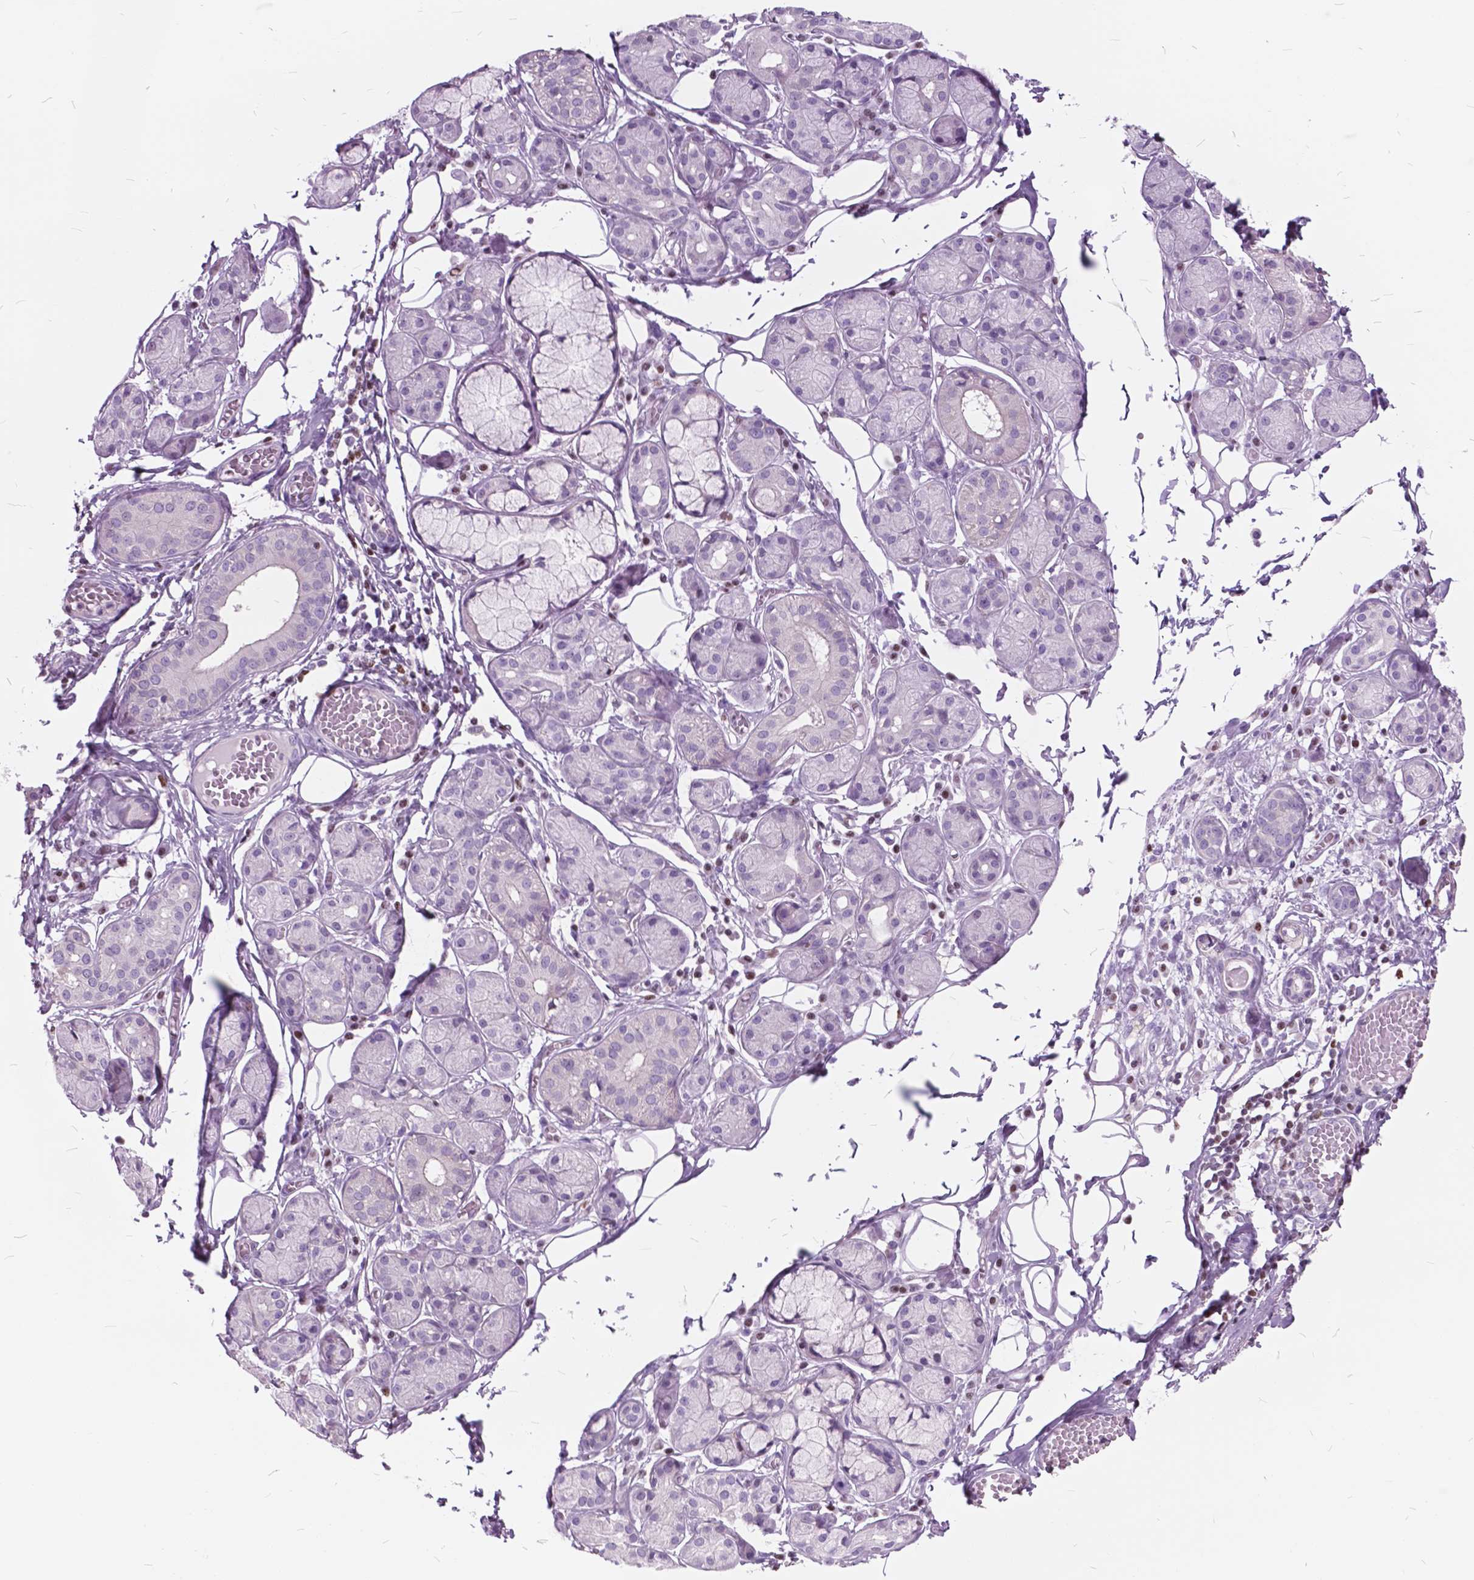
{"staining": {"intensity": "negative", "quantity": "none", "location": "none"}, "tissue": "salivary gland", "cell_type": "Glandular cells", "image_type": "normal", "snomed": [{"axis": "morphology", "description": "Normal tissue, NOS"}, {"axis": "topography", "description": "Salivary gland"}, {"axis": "topography", "description": "Peripheral nerve tissue"}], "caption": "IHC photomicrograph of benign human salivary gland stained for a protein (brown), which shows no positivity in glandular cells. Brightfield microscopy of immunohistochemistry (IHC) stained with DAB (3,3'-diaminobenzidine) (brown) and hematoxylin (blue), captured at high magnification.", "gene": "SP140", "patient": {"sex": "male", "age": 71}}